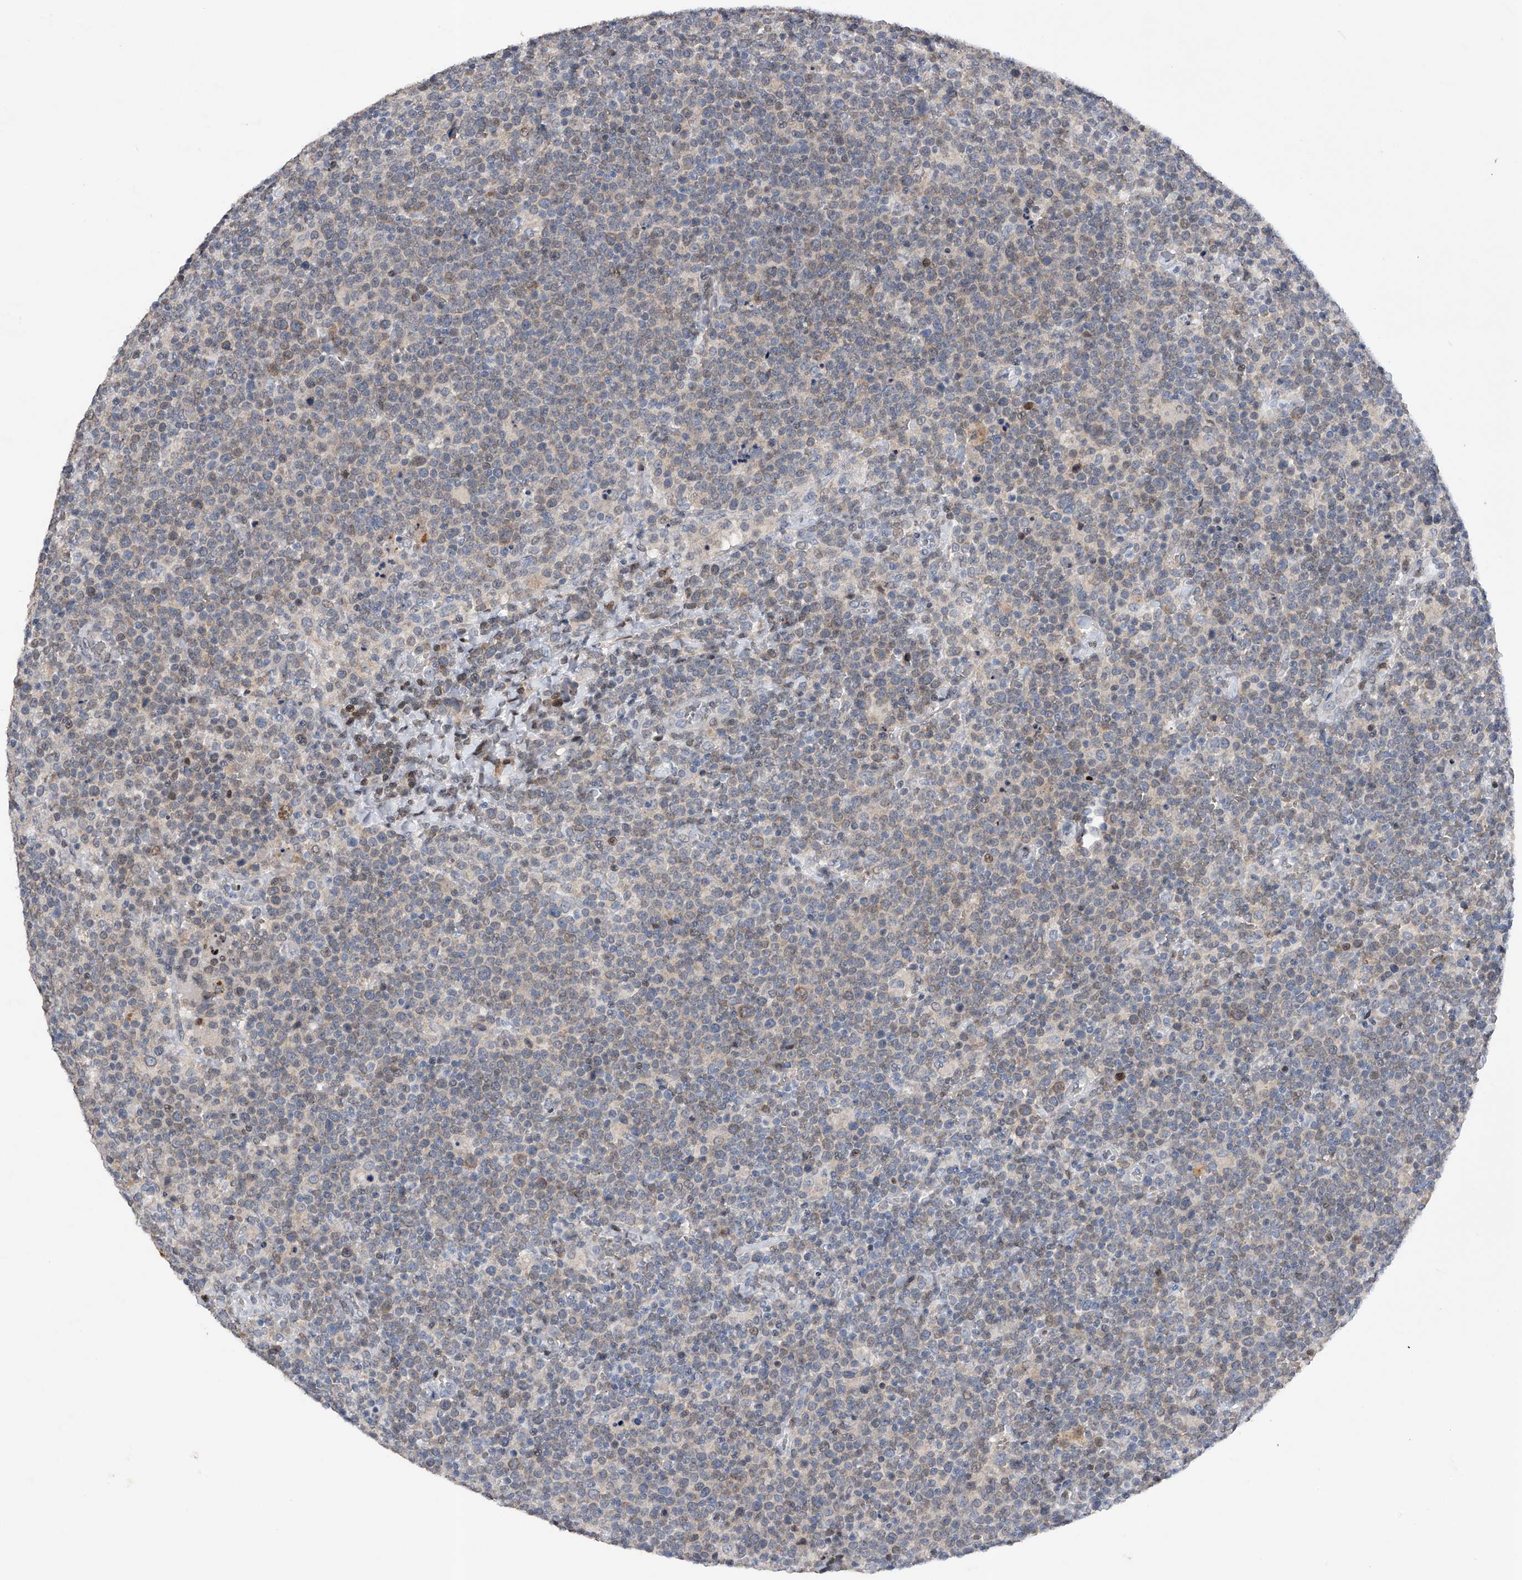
{"staining": {"intensity": "weak", "quantity": "<25%", "location": "cytoplasmic/membranous"}, "tissue": "lymphoma", "cell_type": "Tumor cells", "image_type": "cancer", "snomed": [{"axis": "morphology", "description": "Malignant lymphoma, non-Hodgkin's type, High grade"}, {"axis": "topography", "description": "Lymph node"}], "caption": "Immunohistochemistry histopathology image of neoplastic tissue: malignant lymphoma, non-Hodgkin's type (high-grade) stained with DAB shows no significant protein expression in tumor cells.", "gene": "RWDD2A", "patient": {"sex": "male", "age": 61}}